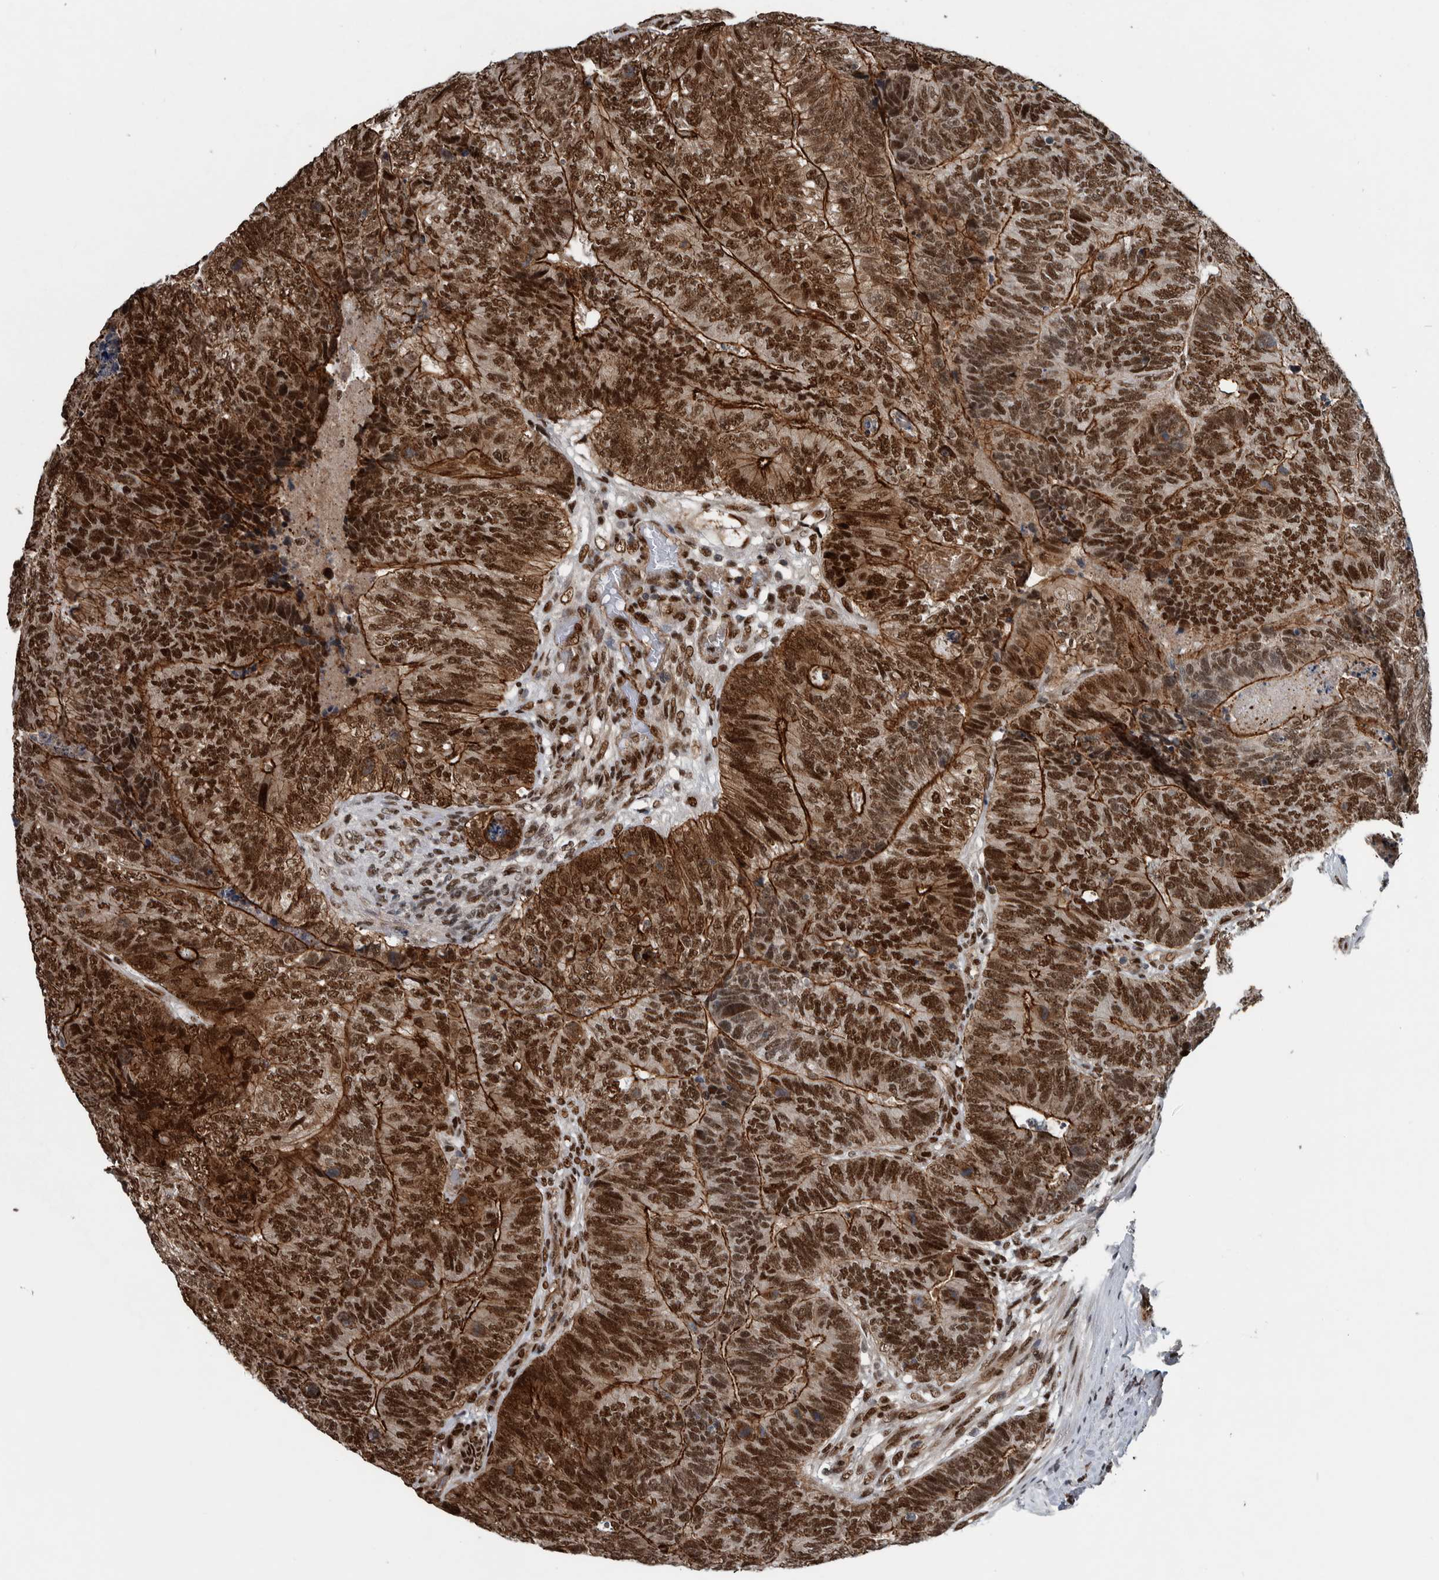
{"staining": {"intensity": "strong", "quantity": ">75%", "location": "cytoplasmic/membranous,nuclear"}, "tissue": "colorectal cancer", "cell_type": "Tumor cells", "image_type": "cancer", "snomed": [{"axis": "morphology", "description": "Adenocarcinoma, NOS"}, {"axis": "topography", "description": "Colon"}], "caption": "Protein staining of colorectal adenocarcinoma tissue exhibits strong cytoplasmic/membranous and nuclear expression in approximately >75% of tumor cells. The protein is shown in brown color, while the nuclei are stained blue.", "gene": "FAM135B", "patient": {"sex": "female", "age": 67}}